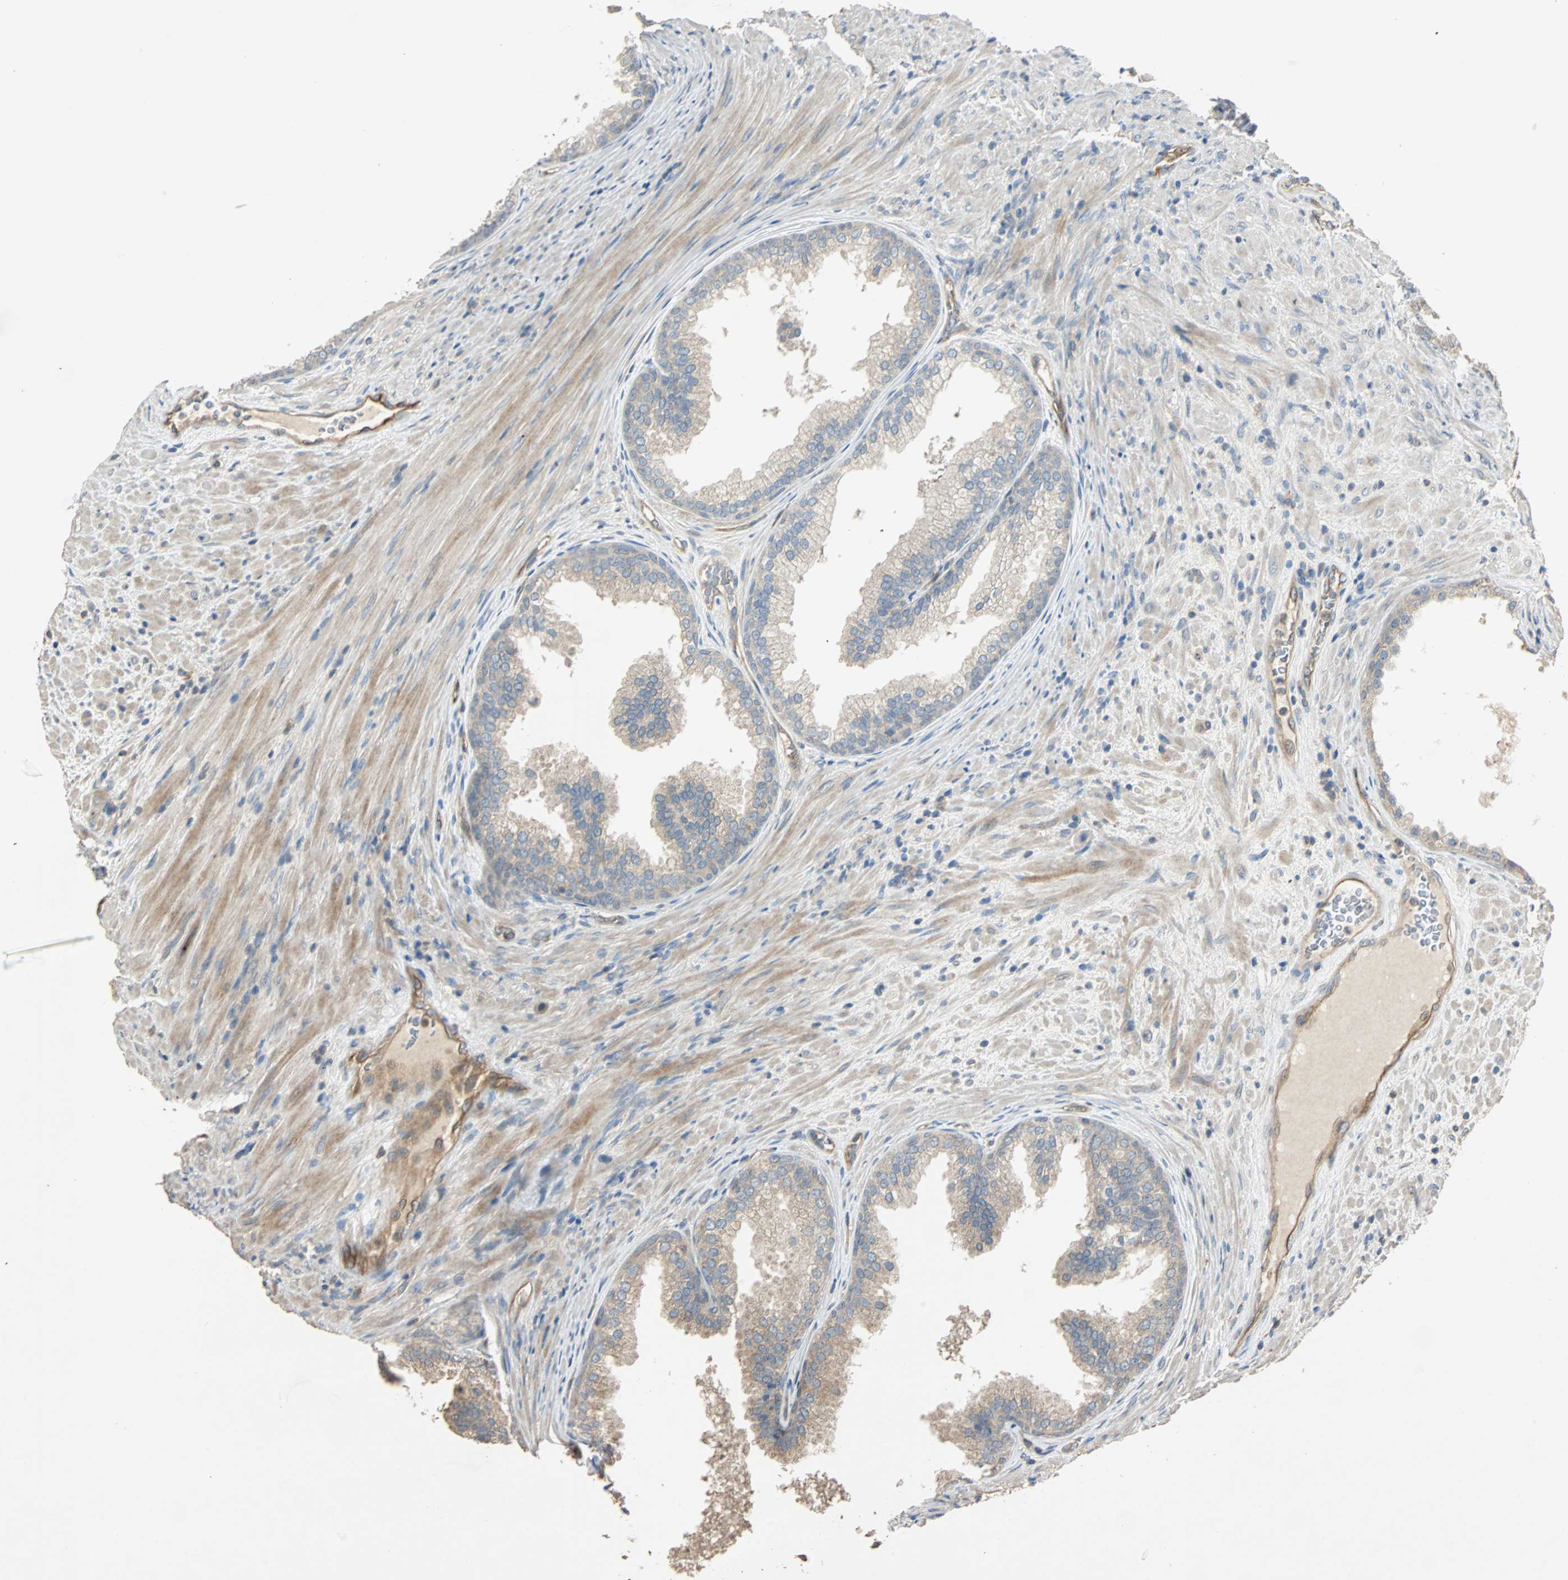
{"staining": {"intensity": "weak", "quantity": ">75%", "location": "cytoplasmic/membranous"}, "tissue": "prostate", "cell_type": "Glandular cells", "image_type": "normal", "snomed": [{"axis": "morphology", "description": "Normal tissue, NOS"}, {"axis": "topography", "description": "Prostate"}], "caption": "DAB (3,3'-diaminobenzidine) immunohistochemical staining of benign prostate displays weak cytoplasmic/membranous protein positivity in approximately >75% of glandular cells.", "gene": "GALK1", "patient": {"sex": "male", "age": 76}}